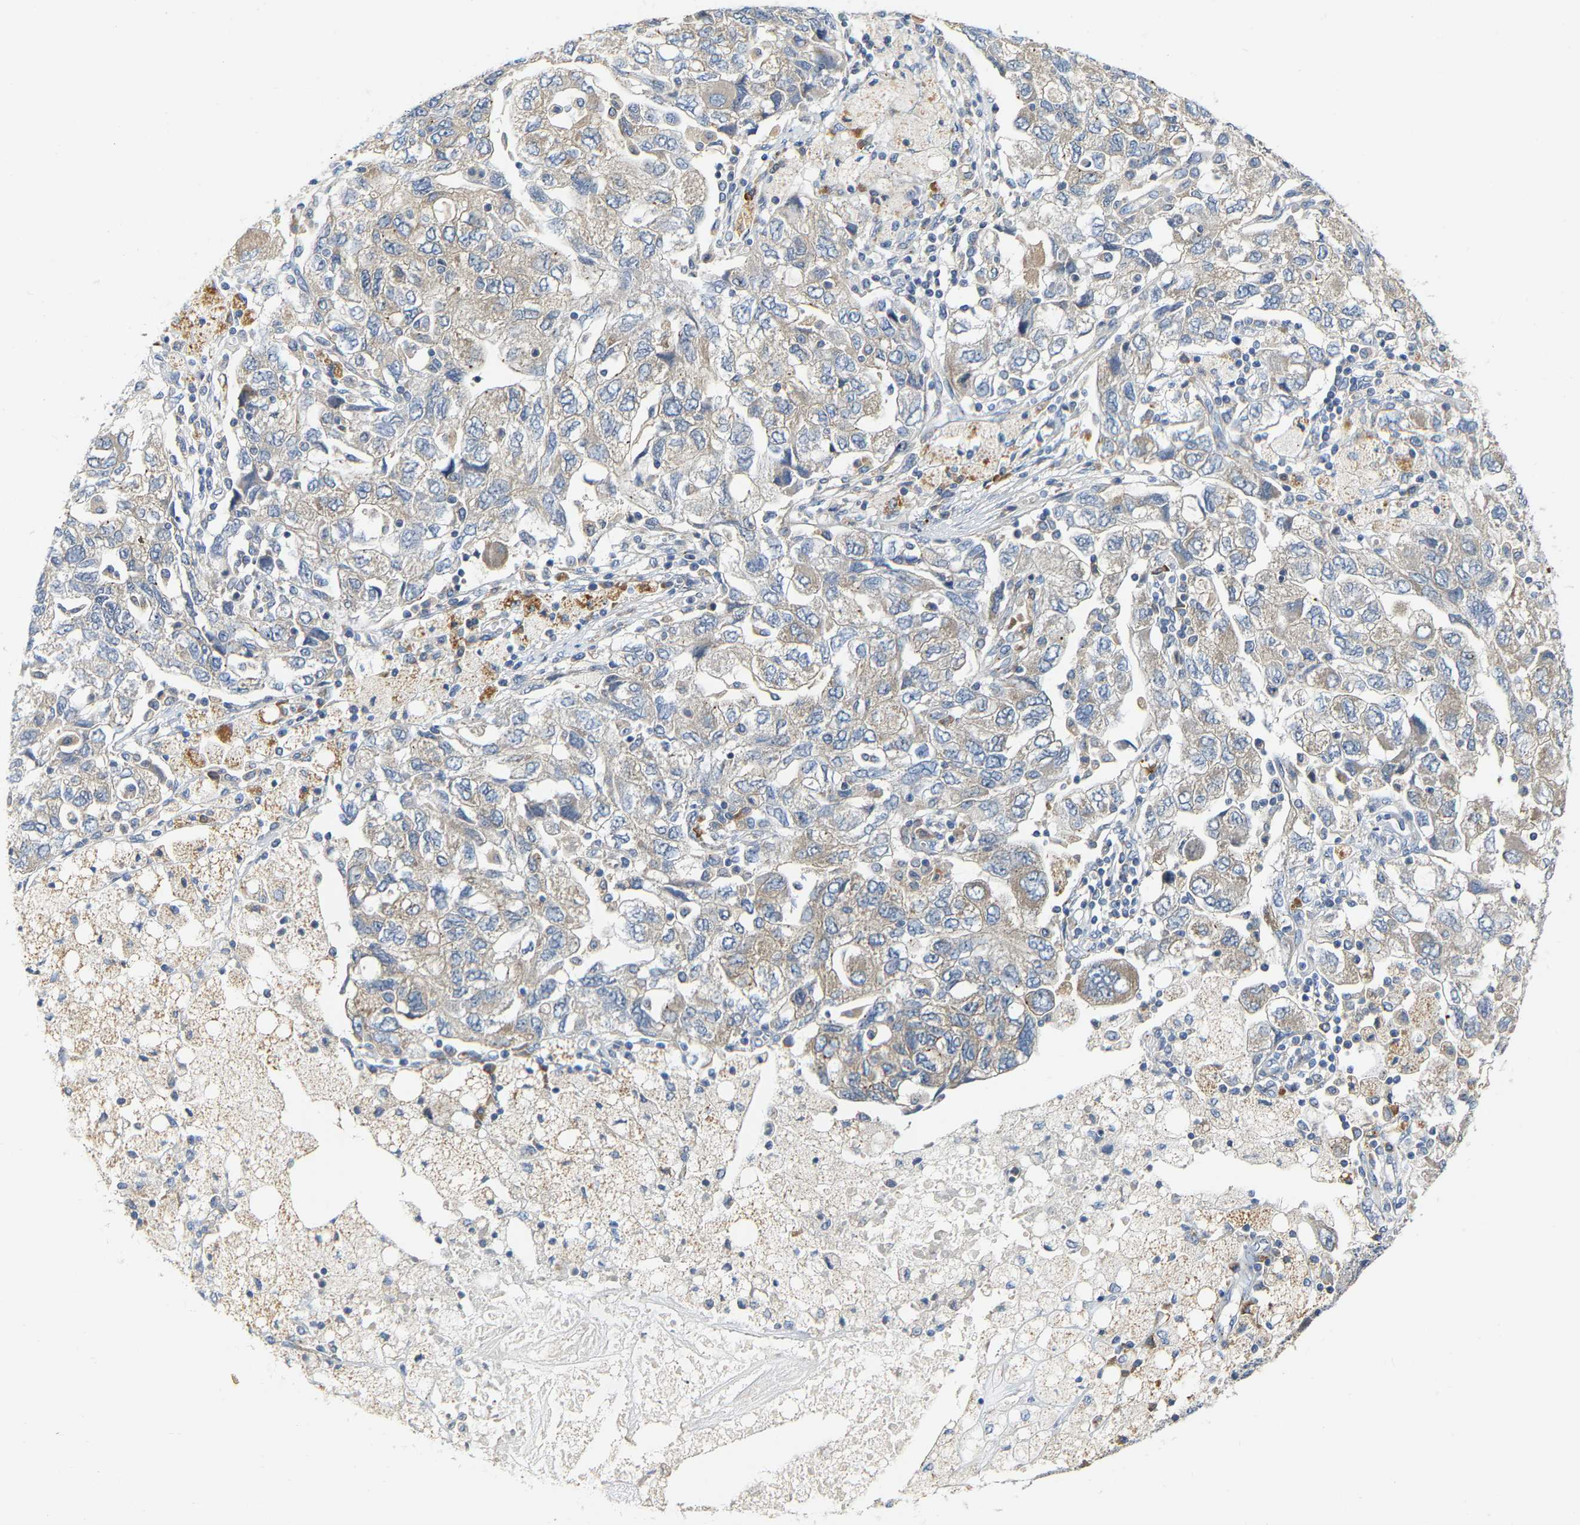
{"staining": {"intensity": "weak", "quantity": ">75%", "location": "cytoplasmic/membranous"}, "tissue": "ovarian cancer", "cell_type": "Tumor cells", "image_type": "cancer", "snomed": [{"axis": "morphology", "description": "Carcinoma, NOS"}, {"axis": "morphology", "description": "Cystadenocarcinoma, serous, NOS"}, {"axis": "topography", "description": "Ovary"}], "caption": "A low amount of weak cytoplasmic/membranous positivity is present in approximately >75% of tumor cells in ovarian cancer tissue. (DAB = brown stain, brightfield microscopy at high magnification).", "gene": "PCNT", "patient": {"sex": "female", "age": 69}}